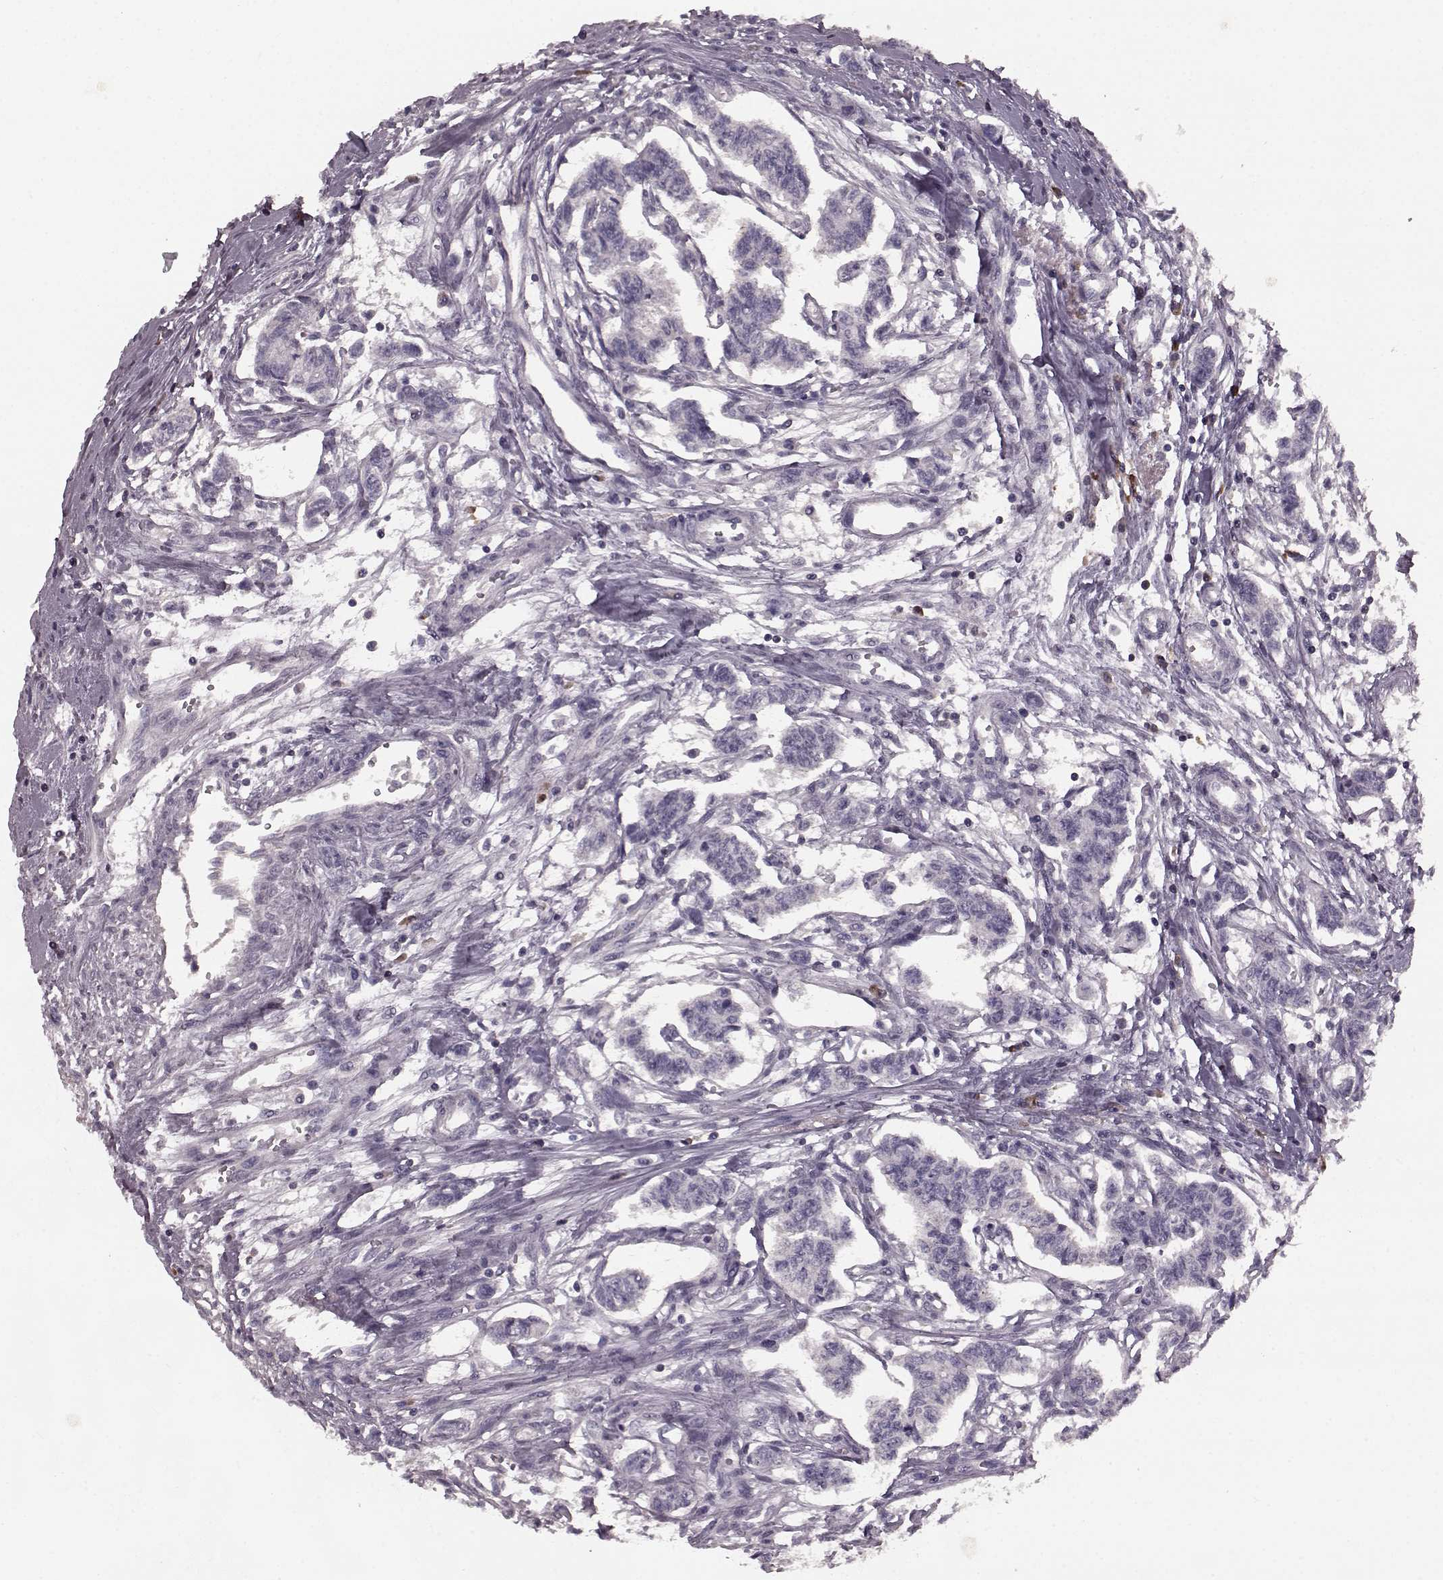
{"staining": {"intensity": "negative", "quantity": "none", "location": "none"}, "tissue": "carcinoid", "cell_type": "Tumor cells", "image_type": "cancer", "snomed": [{"axis": "morphology", "description": "Carcinoid, malignant, NOS"}, {"axis": "topography", "description": "Kidney"}], "caption": "Immunohistochemistry (IHC) photomicrograph of neoplastic tissue: carcinoid stained with DAB (3,3'-diaminobenzidine) exhibits no significant protein staining in tumor cells.", "gene": "CD28", "patient": {"sex": "female", "age": 41}}